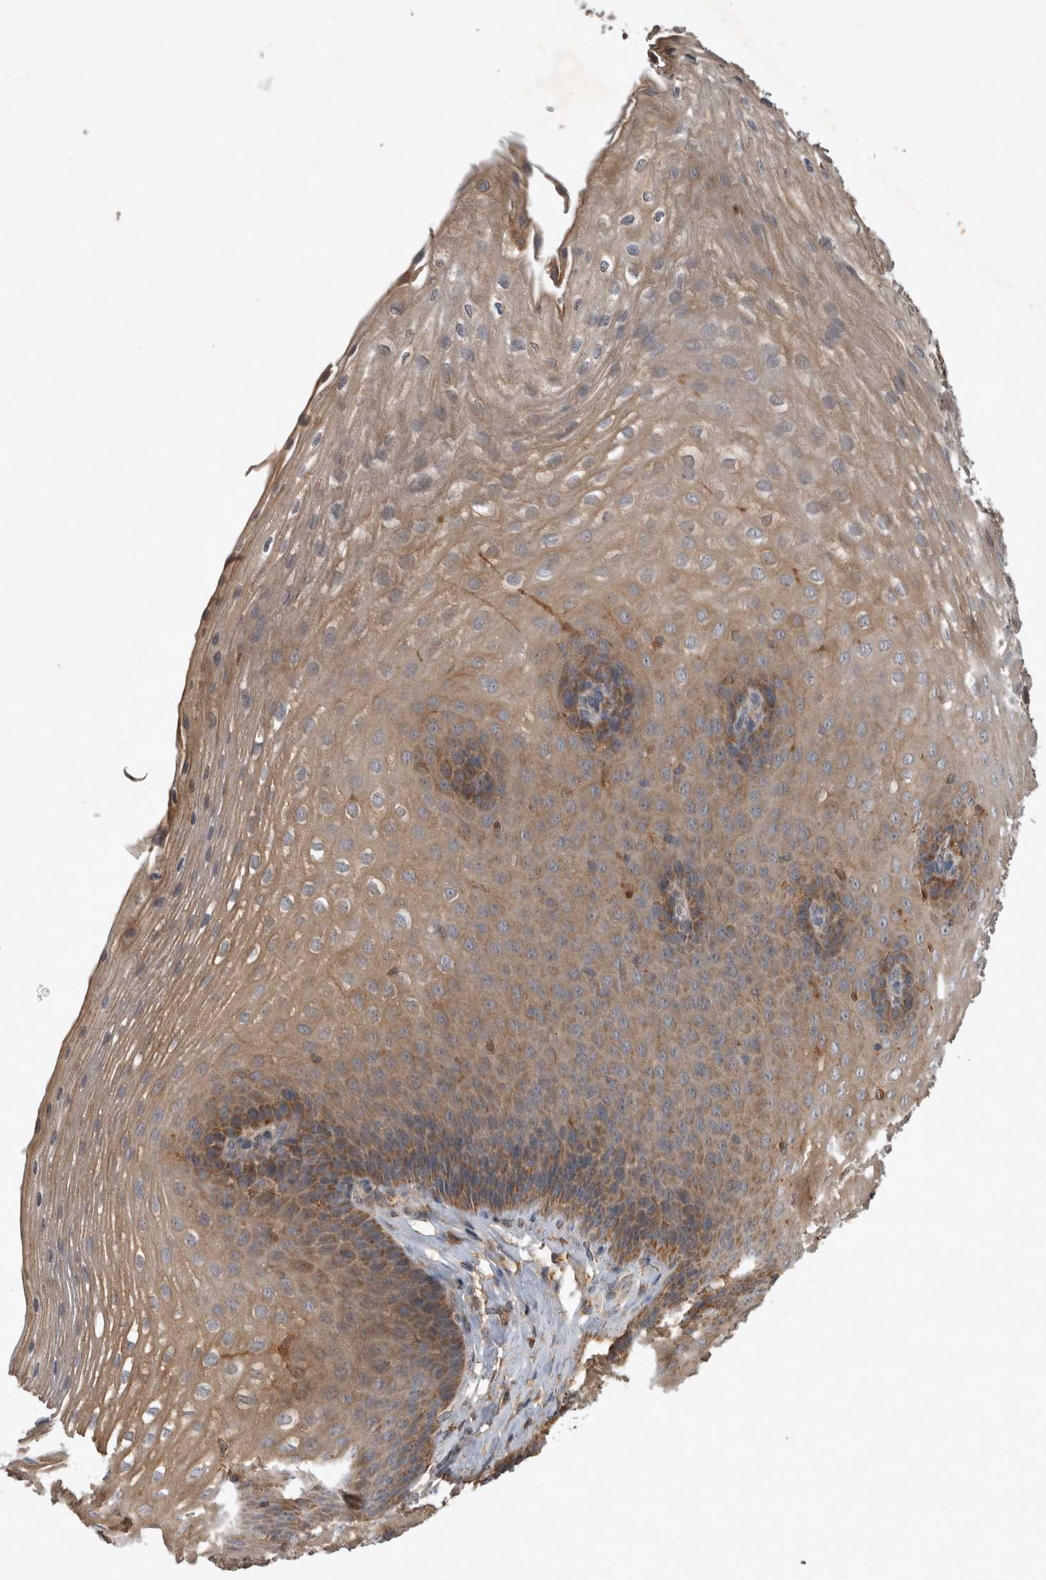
{"staining": {"intensity": "moderate", "quantity": ">75%", "location": "cytoplasmic/membranous"}, "tissue": "esophagus", "cell_type": "Squamous epithelial cells", "image_type": "normal", "snomed": [{"axis": "morphology", "description": "Normal tissue, NOS"}, {"axis": "topography", "description": "Esophagus"}], "caption": "Esophagus was stained to show a protein in brown. There is medium levels of moderate cytoplasmic/membranous positivity in about >75% of squamous epithelial cells. The protein of interest is stained brown, and the nuclei are stained in blue (DAB IHC with brightfield microscopy, high magnification).", "gene": "TRMT61B", "patient": {"sex": "female", "age": 66}}